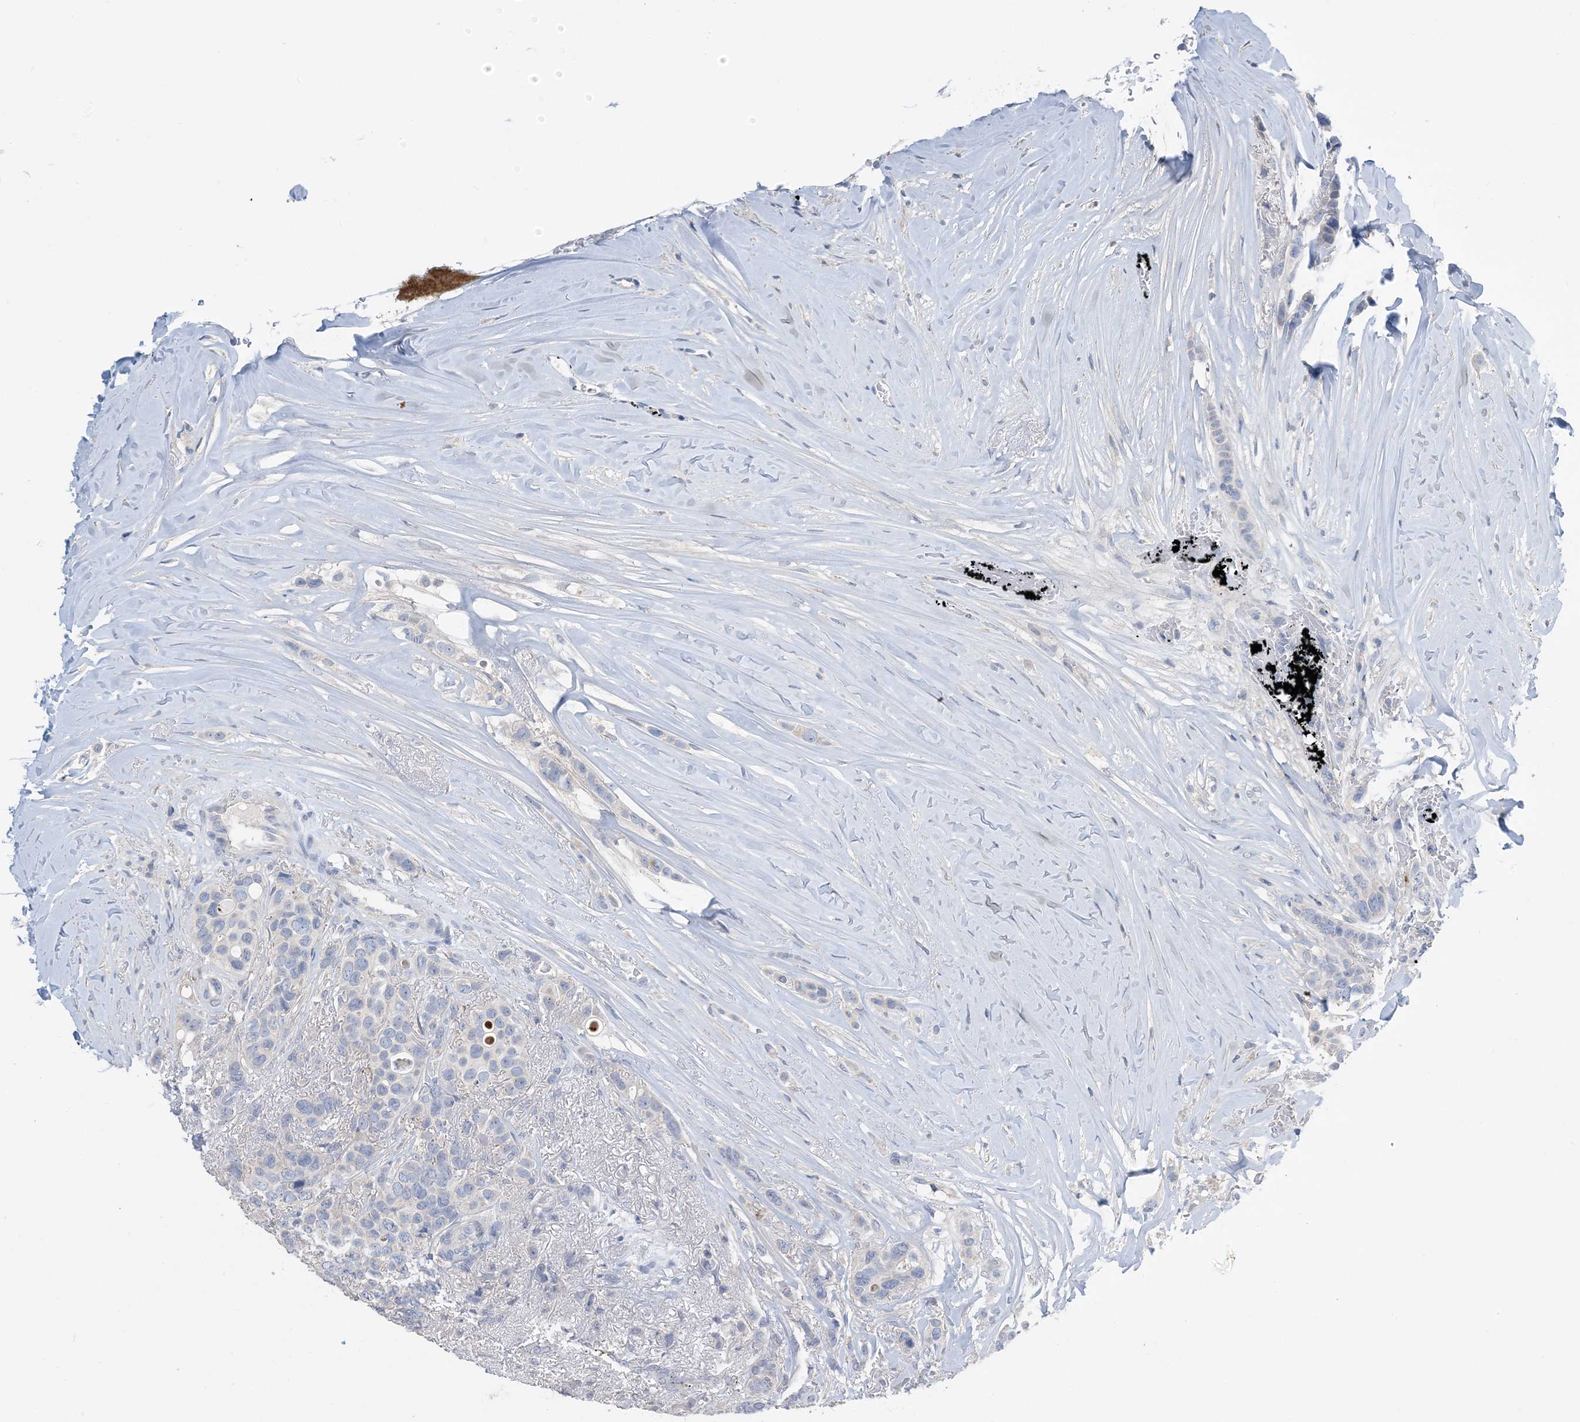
{"staining": {"intensity": "negative", "quantity": "none", "location": "none"}, "tissue": "breast cancer", "cell_type": "Tumor cells", "image_type": "cancer", "snomed": [{"axis": "morphology", "description": "Lobular carcinoma"}, {"axis": "topography", "description": "Breast"}], "caption": "Breast cancer (lobular carcinoma) stained for a protein using immunohistochemistry reveals no staining tumor cells.", "gene": "KPRP", "patient": {"sex": "female", "age": 51}}